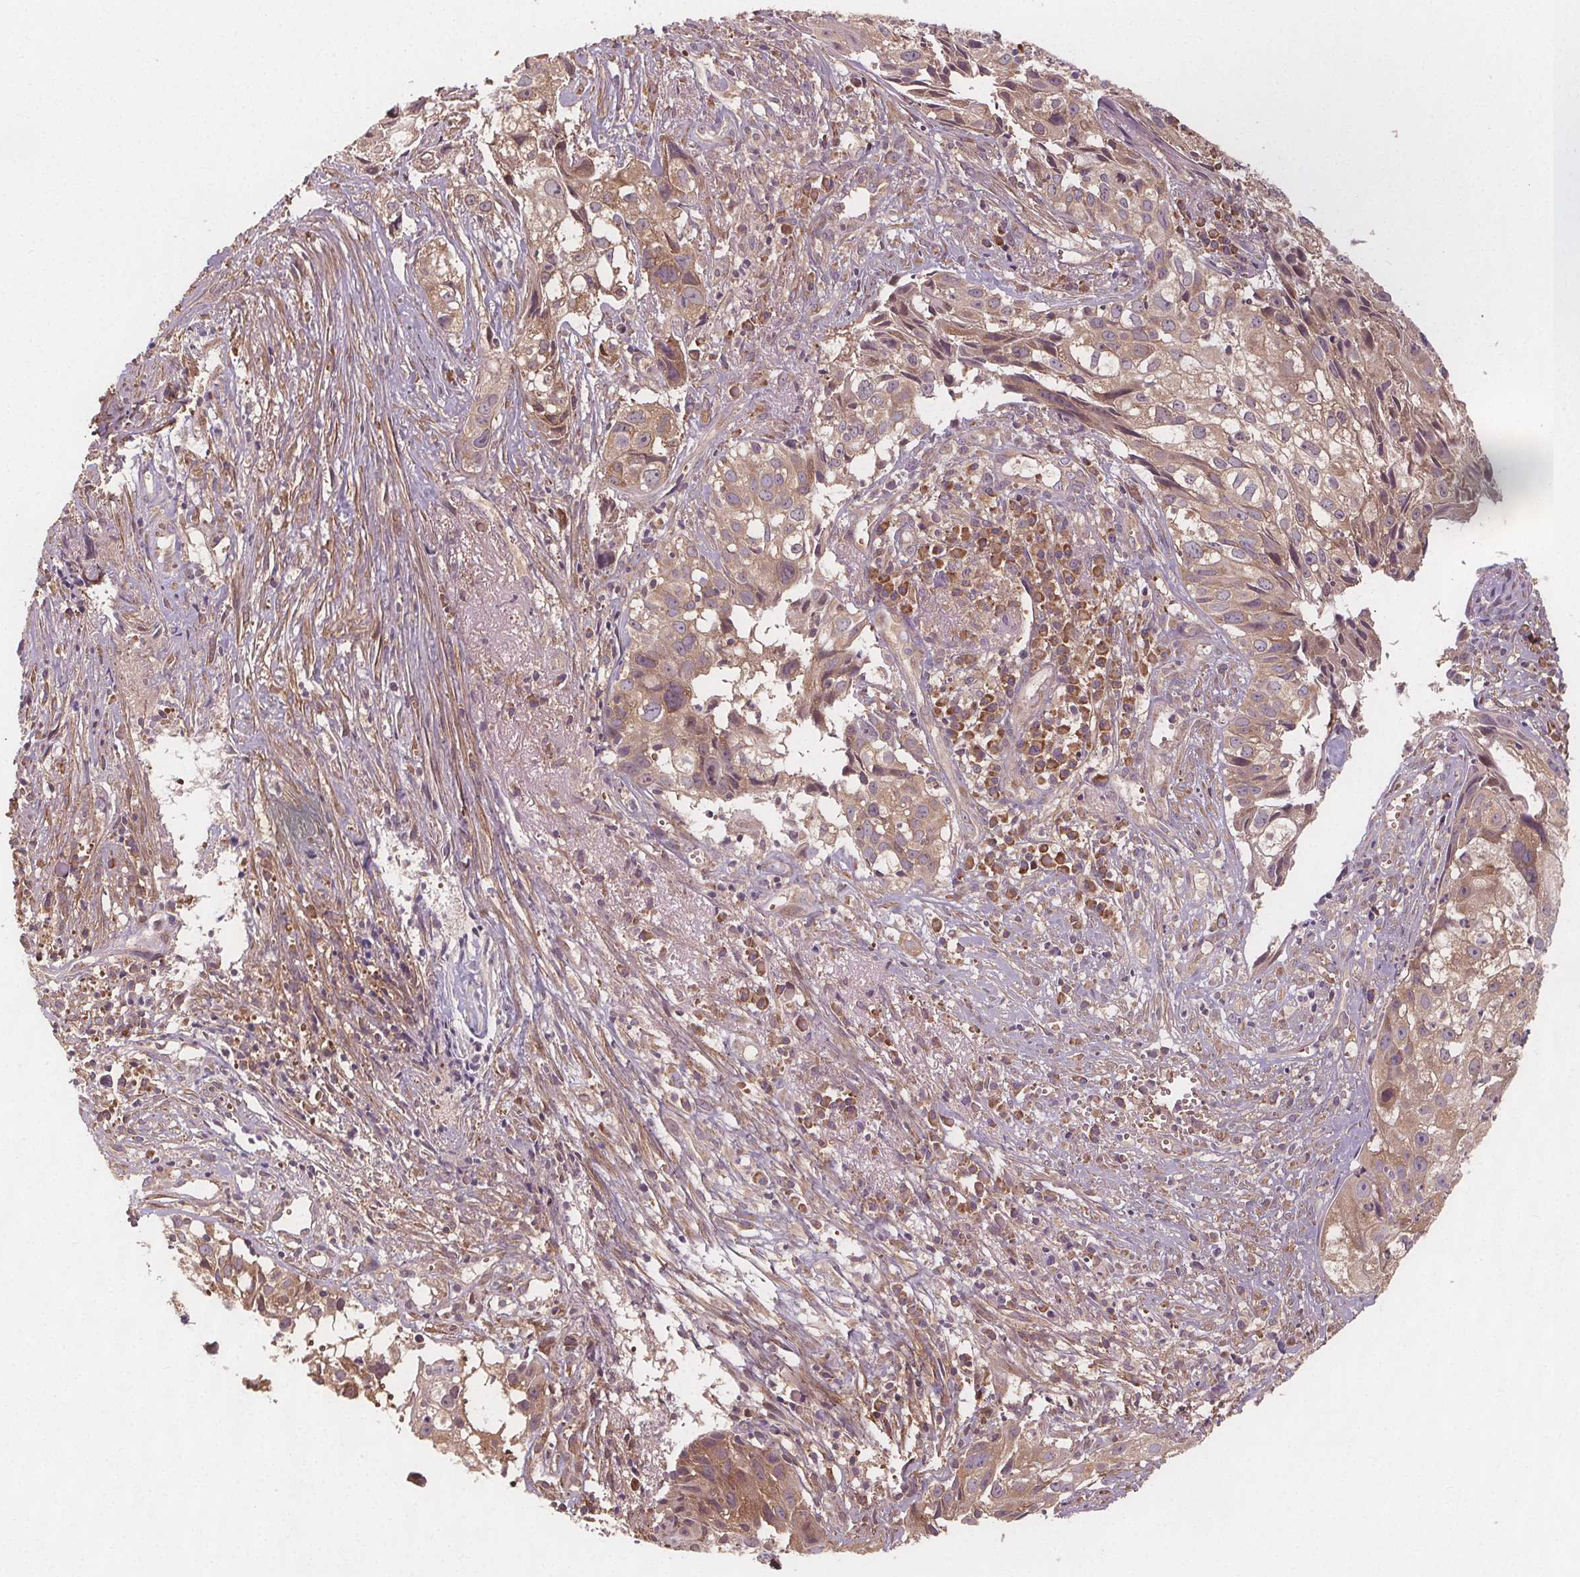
{"staining": {"intensity": "weak", "quantity": ">75%", "location": "cytoplasmic/membranous"}, "tissue": "cervical cancer", "cell_type": "Tumor cells", "image_type": "cancer", "snomed": [{"axis": "morphology", "description": "Squamous cell carcinoma, NOS"}, {"axis": "topography", "description": "Cervix"}], "caption": "The image displays immunohistochemical staining of cervical cancer (squamous cell carcinoma). There is weak cytoplasmic/membranous staining is present in about >75% of tumor cells.", "gene": "EIF3D", "patient": {"sex": "female", "age": 53}}